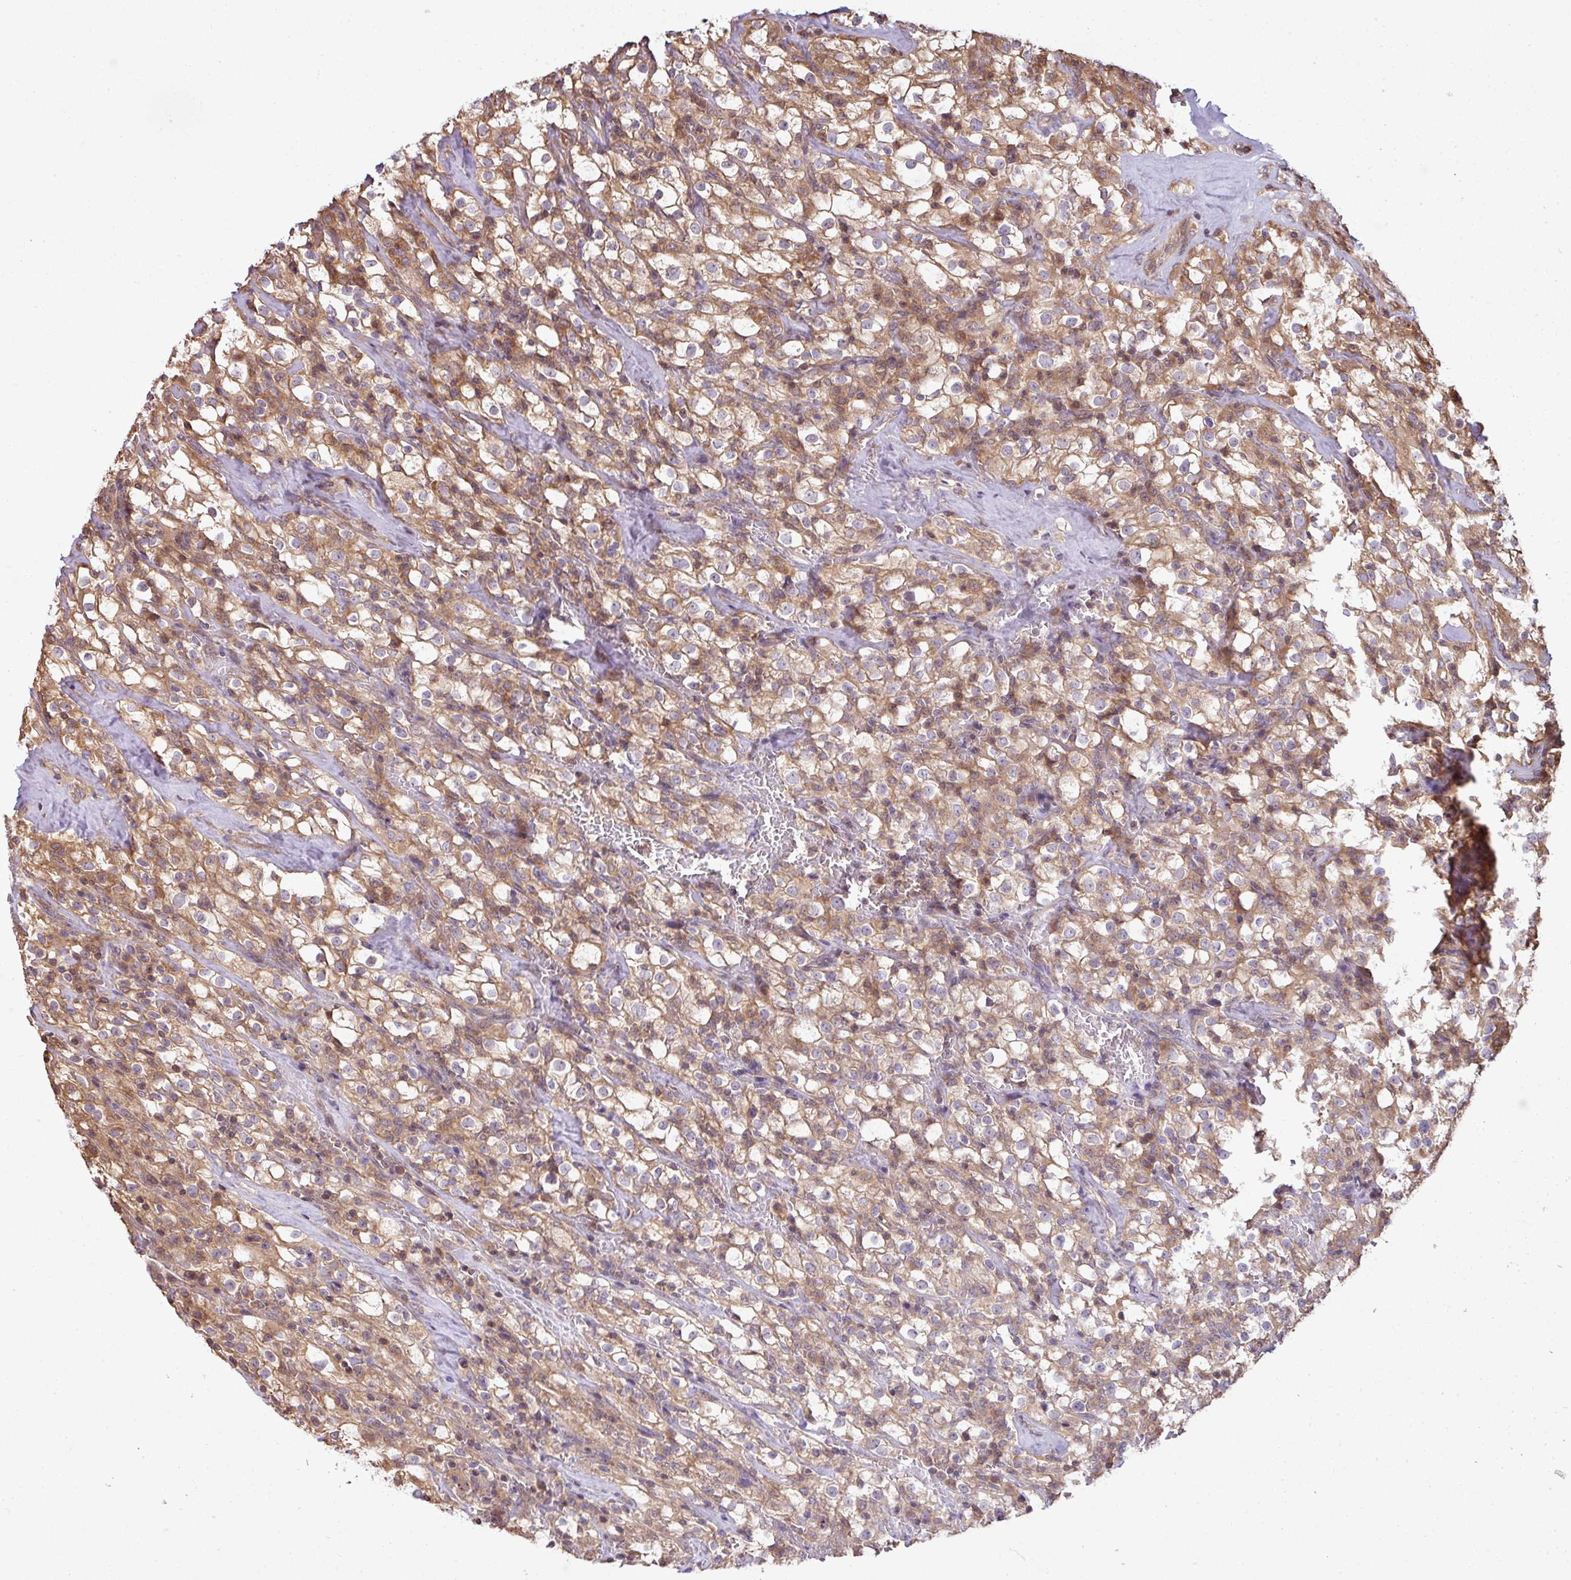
{"staining": {"intensity": "moderate", "quantity": ">75%", "location": "cytoplasmic/membranous"}, "tissue": "renal cancer", "cell_type": "Tumor cells", "image_type": "cancer", "snomed": [{"axis": "morphology", "description": "Adenocarcinoma, NOS"}, {"axis": "topography", "description": "Kidney"}], "caption": "IHC histopathology image of human renal cancer (adenocarcinoma) stained for a protein (brown), which exhibits medium levels of moderate cytoplasmic/membranous expression in about >75% of tumor cells.", "gene": "VENTX", "patient": {"sex": "female", "age": 74}}